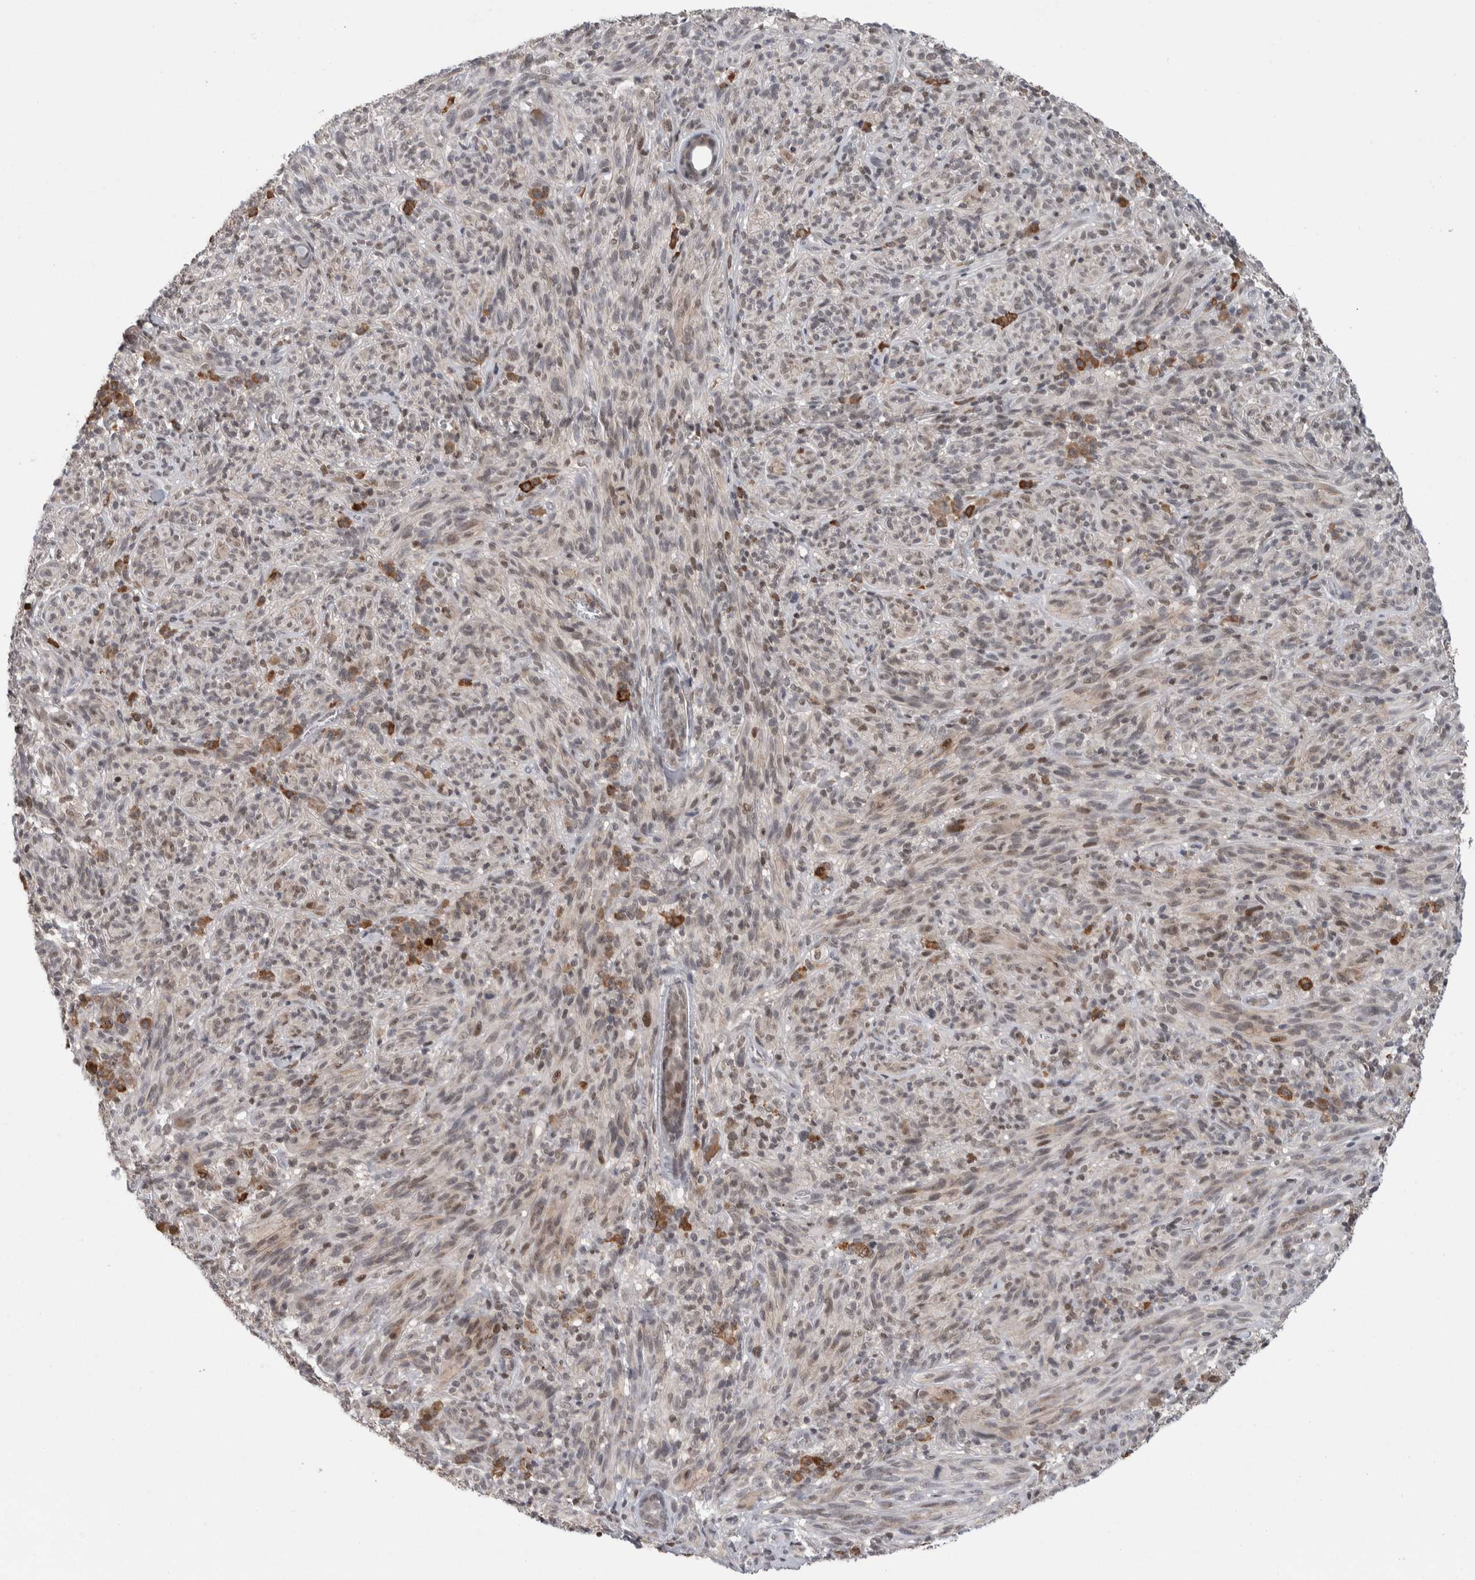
{"staining": {"intensity": "weak", "quantity": "25%-75%", "location": "nuclear"}, "tissue": "melanoma", "cell_type": "Tumor cells", "image_type": "cancer", "snomed": [{"axis": "morphology", "description": "Malignant melanoma, NOS"}, {"axis": "topography", "description": "Skin of head"}], "caption": "Weak nuclear protein staining is seen in about 25%-75% of tumor cells in melanoma.", "gene": "ZNF592", "patient": {"sex": "male", "age": 96}}